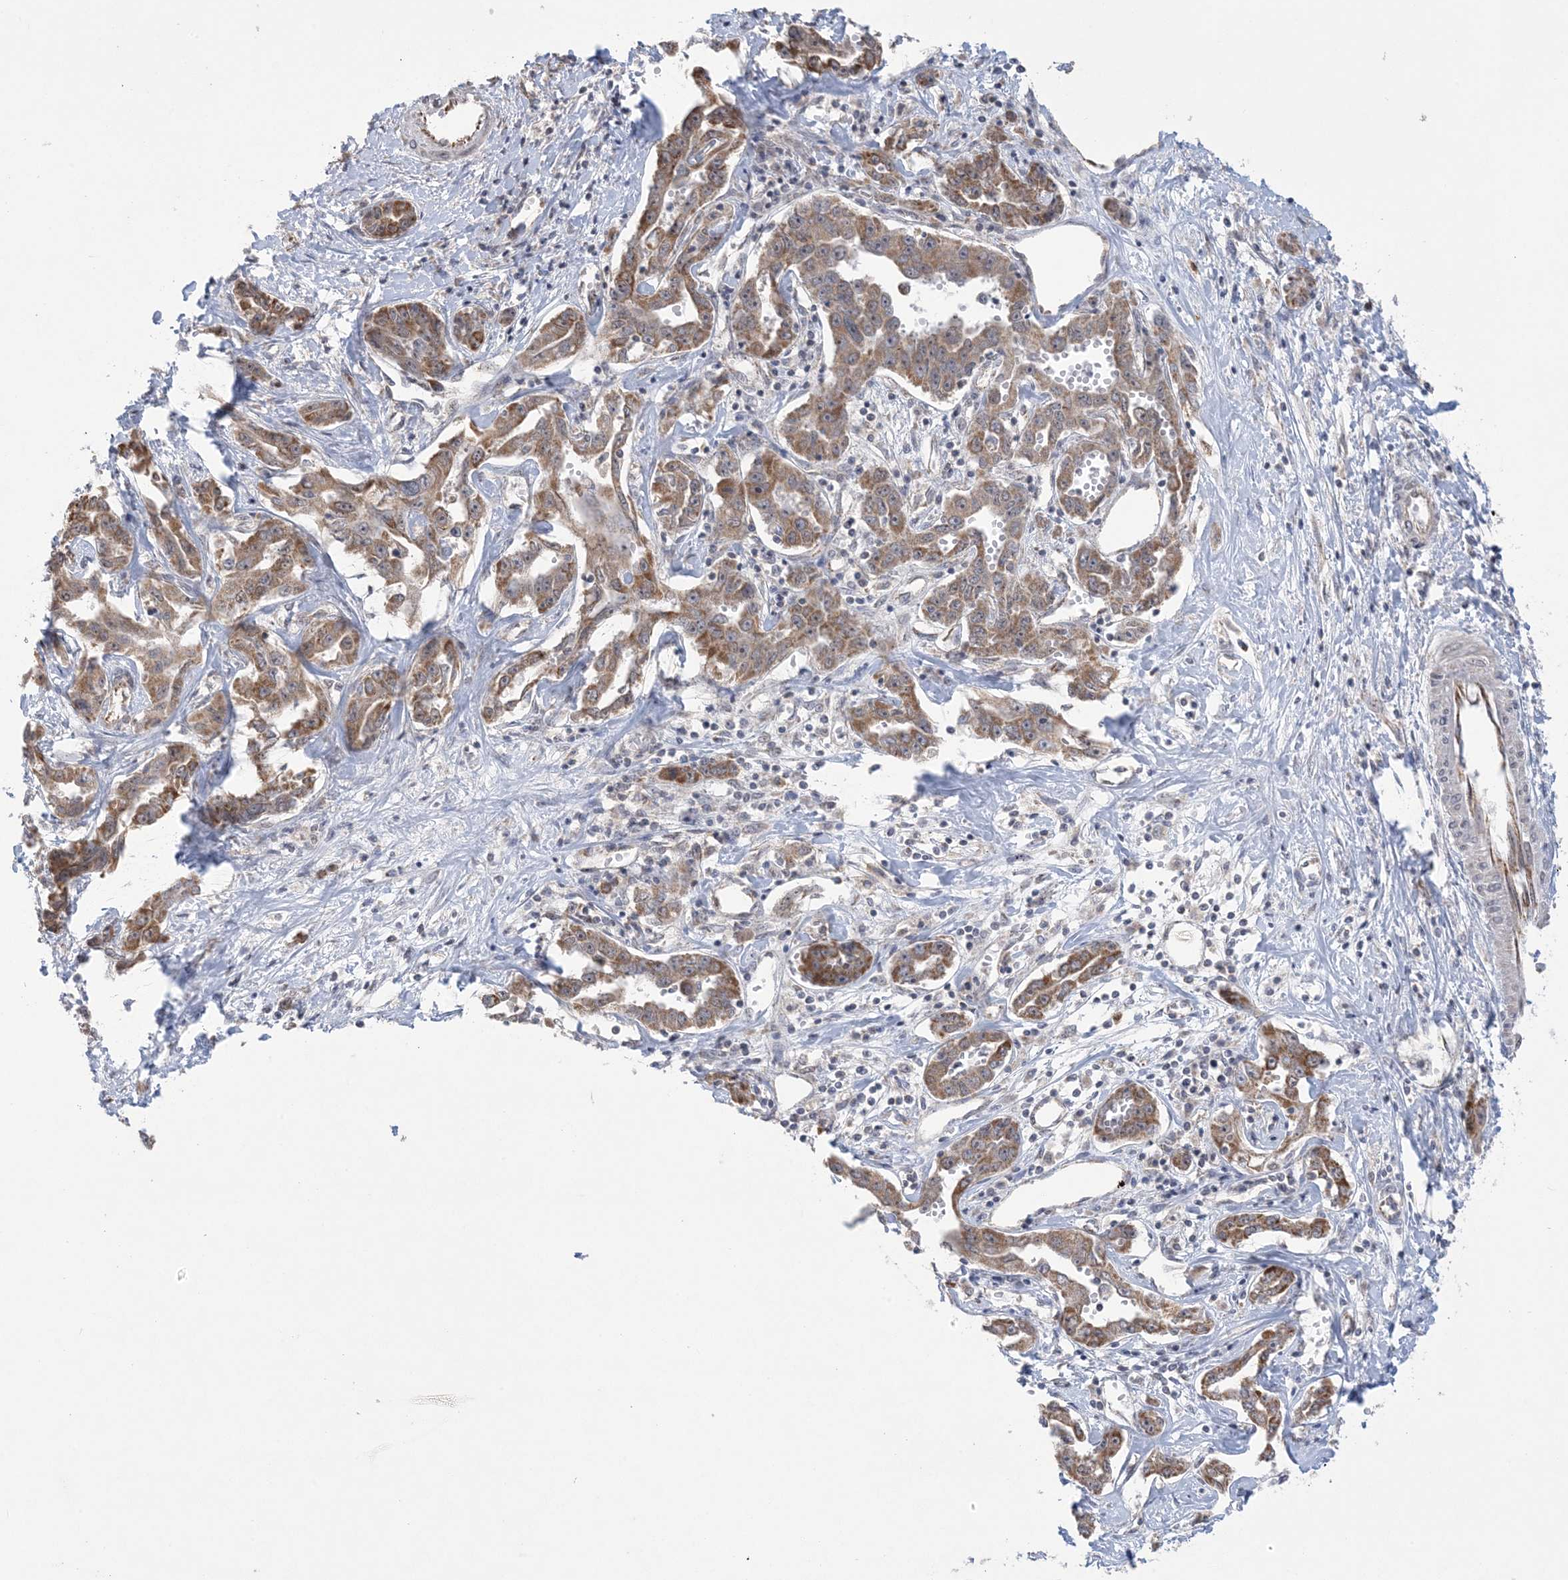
{"staining": {"intensity": "moderate", "quantity": ">75%", "location": "cytoplasmic/membranous"}, "tissue": "liver cancer", "cell_type": "Tumor cells", "image_type": "cancer", "snomed": [{"axis": "morphology", "description": "Cholangiocarcinoma"}, {"axis": "topography", "description": "Liver"}], "caption": "This micrograph shows liver cancer stained with IHC to label a protein in brown. The cytoplasmic/membranous of tumor cells show moderate positivity for the protein. Nuclei are counter-stained blue.", "gene": "TRMT10C", "patient": {"sex": "male", "age": 59}}